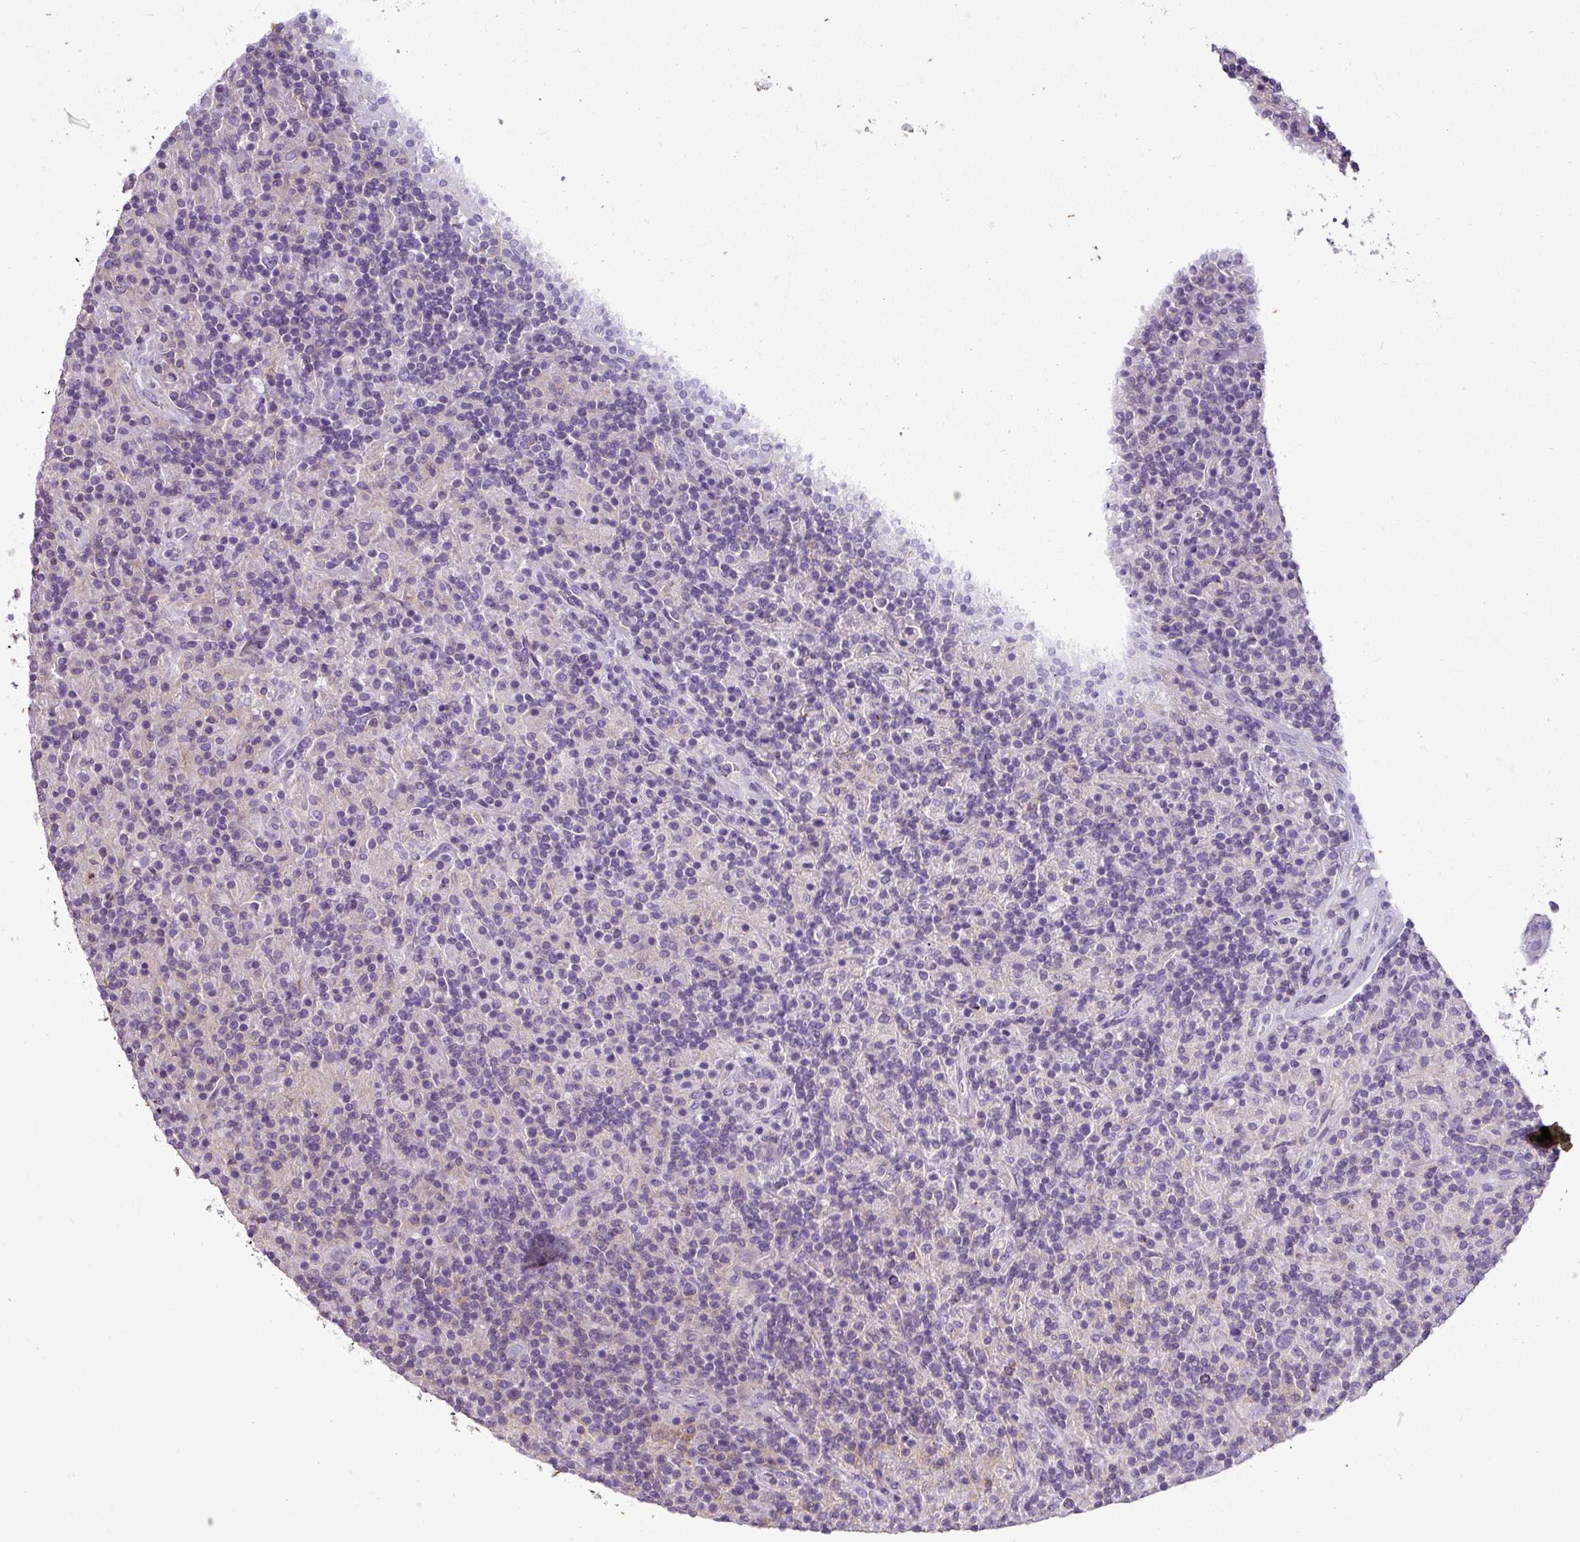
{"staining": {"intensity": "negative", "quantity": "none", "location": "none"}, "tissue": "lymphoma", "cell_type": "Tumor cells", "image_type": "cancer", "snomed": [{"axis": "morphology", "description": "Hodgkin's disease, NOS"}, {"axis": "topography", "description": "Lymph node"}], "caption": "This is a histopathology image of immunohistochemistry (IHC) staining of Hodgkin's disease, which shows no staining in tumor cells.", "gene": "ZNF334", "patient": {"sex": "male", "age": 70}}